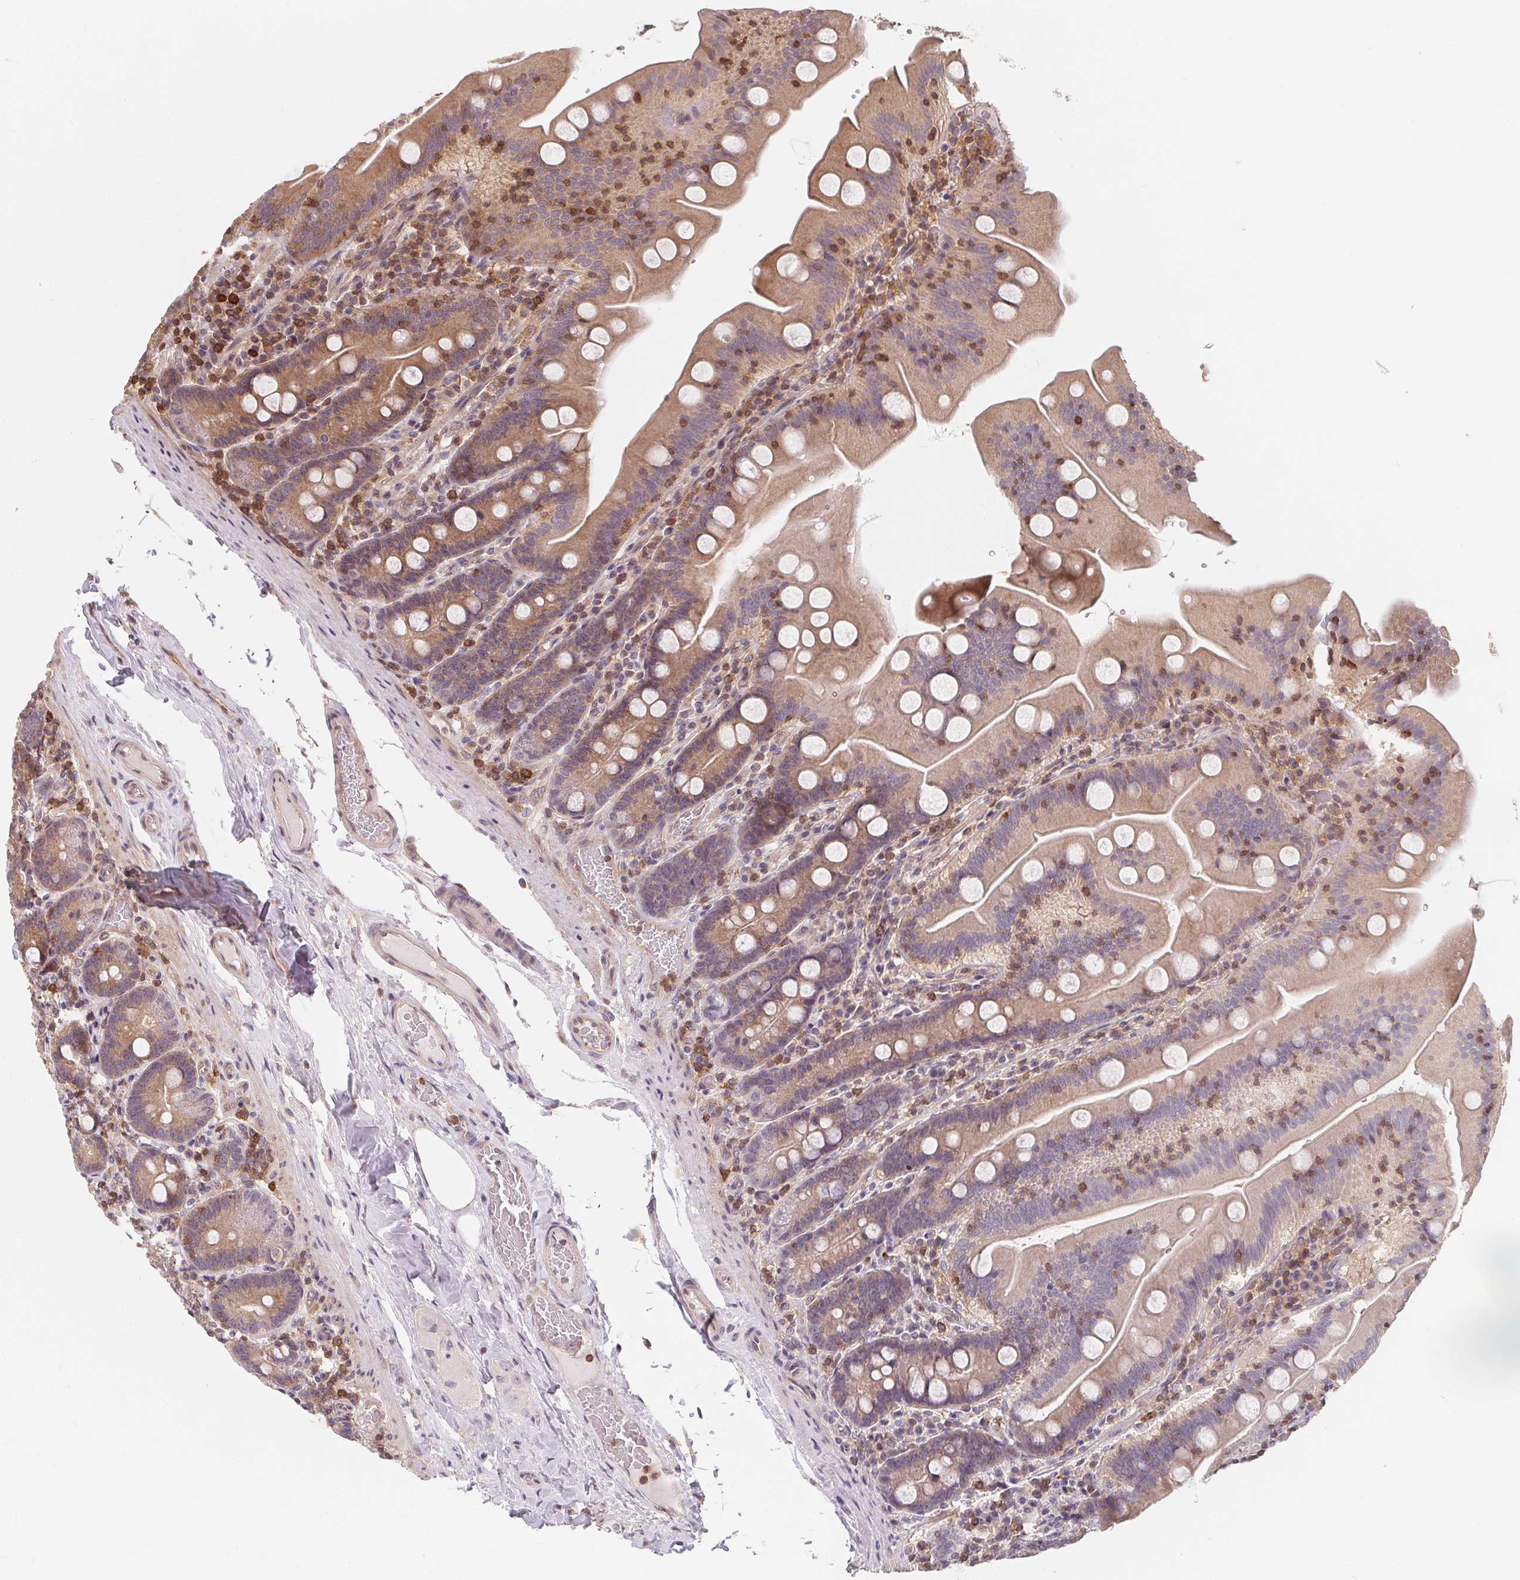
{"staining": {"intensity": "weak", "quantity": ">75%", "location": "cytoplasmic/membranous"}, "tissue": "small intestine", "cell_type": "Glandular cells", "image_type": "normal", "snomed": [{"axis": "morphology", "description": "Normal tissue, NOS"}, {"axis": "topography", "description": "Small intestine"}], "caption": "DAB (3,3'-diaminobenzidine) immunohistochemical staining of unremarkable small intestine exhibits weak cytoplasmic/membranous protein staining in about >75% of glandular cells. (IHC, brightfield microscopy, high magnification).", "gene": "ANKRD13A", "patient": {"sex": "male", "age": 37}}